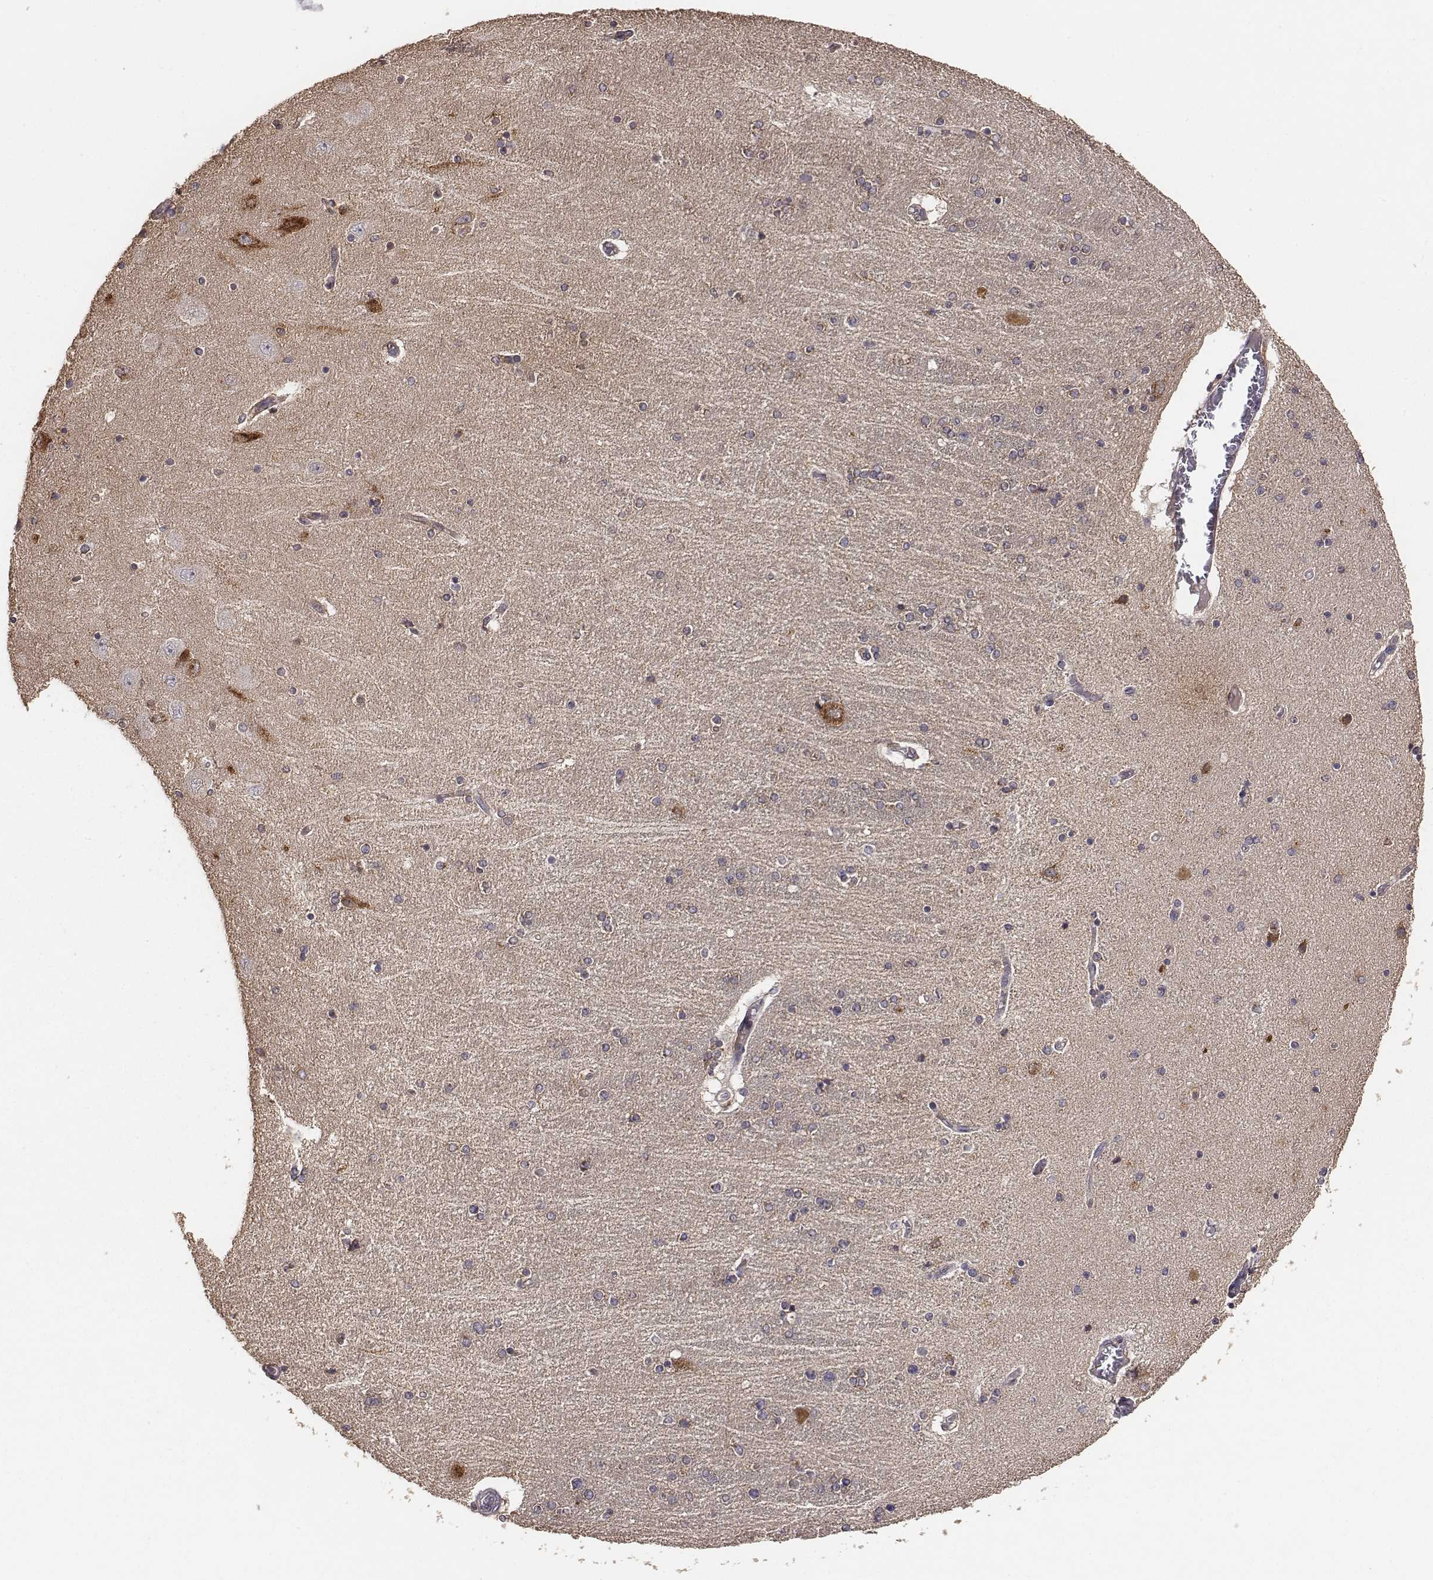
{"staining": {"intensity": "moderate", "quantity": "<25%", "location": "cytoplasmic/membranous"}, "tissue": "hippocampus", "cell_type": "Glial cells", "image_type": "normal", "snomed": [{"axis": "morphology", "description": "Normal tissue, NOS"}, {"axis": "topography", "description": "Hippocampus"}], "caption": "Glial cells exhibit moderate cytoplasmic/membranous positivity in about <25% of cells in normal hippocampus. (DAB IHC with brightfield microscopy, high magnification).", "gene": "AP1B1", "patient": {"sex": "female", "age": 54}}